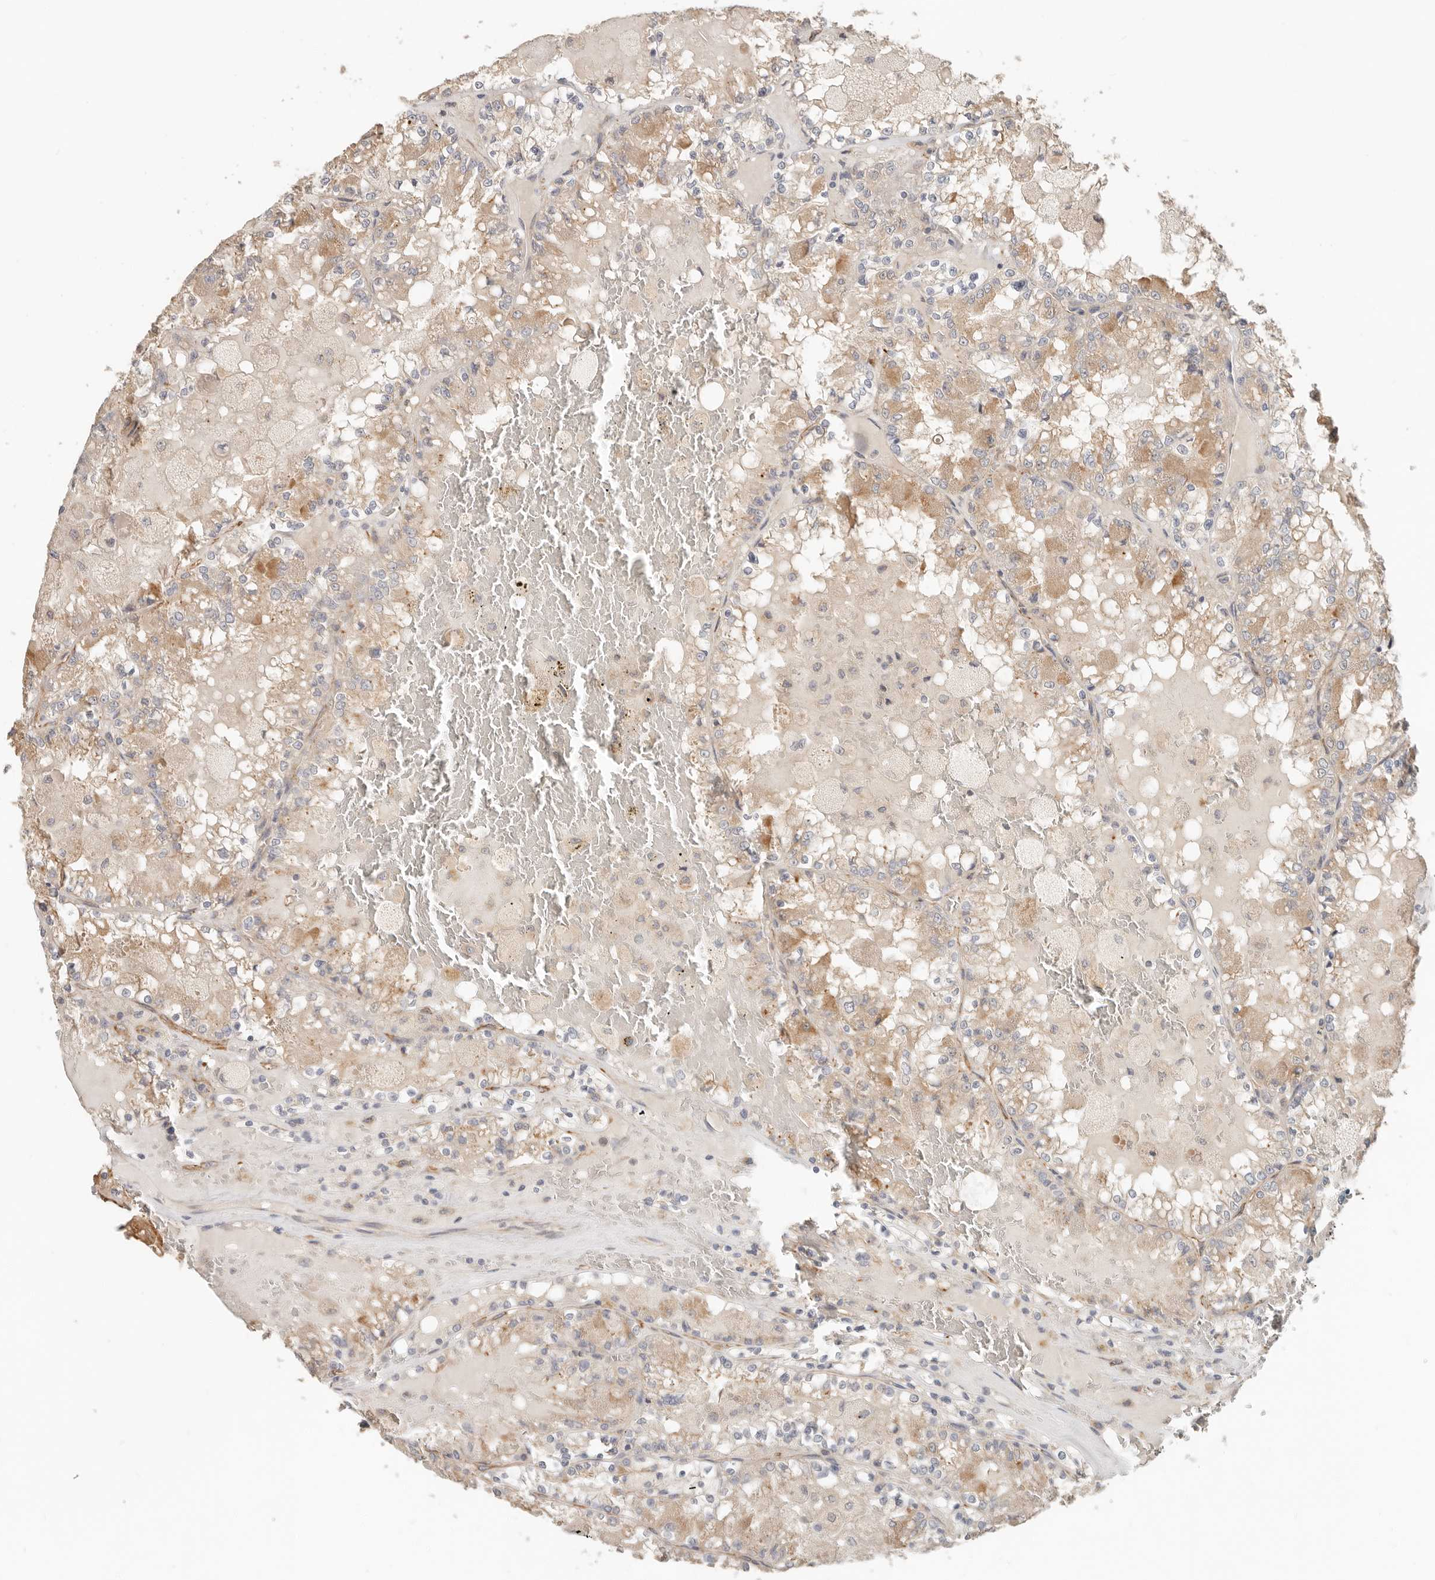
{"staining": {"intensity": "moderate", "quantity": "<25%", "location": "cytoplasmic/membranous"}, "tissue": "renal cancer", "cell_type": "Tumor cells", "image_type": "cancer", "snomed": [{"axis": "morphology", "description": "Adenocarcinoma, NOS"}, {"axis": "topography", "description": "Kidney"}], "caption": "The image displays staining of renal cancer (adenocarcinoma), revealing moderate cytoplasmic/membranous protein staining (brown color) within tumor cells. Using DAB (brown) and hematoxylin (blue) stains, captured at high magnification using brightfield microscopy.", "gene": "SPRING1", "patient": {"sex": "female", "age": 56}}